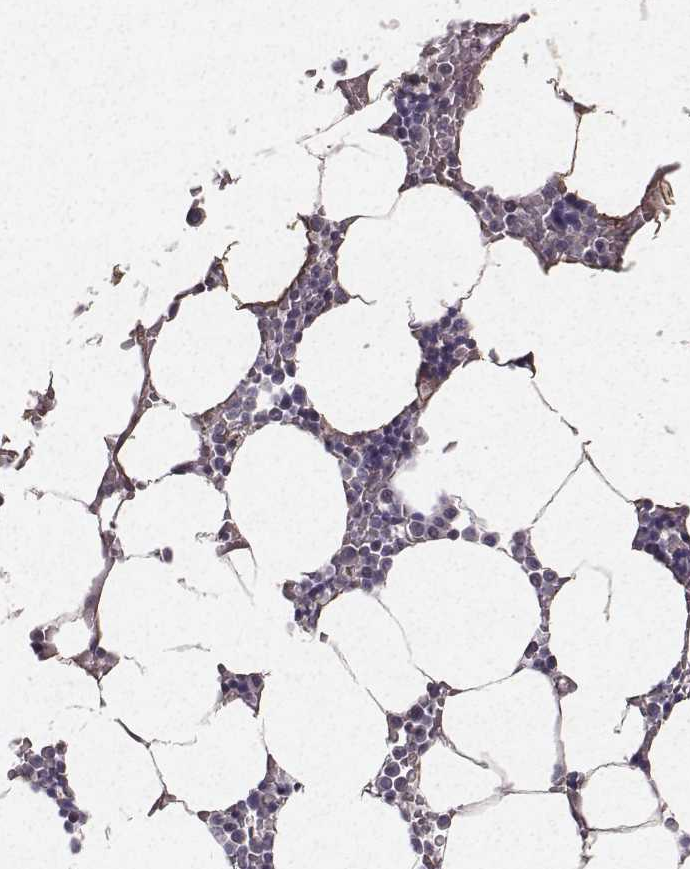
{"staining": {"intensity": "negative", "quantity": "none", "location": "none"}, "tissue": "bone marrow", "cell_type": "Hematopoietic cells", "image_type": "normal", "snomed": [{"axis": "morphology", "description": "Normal tissue, NOS"}, {"axis": "topography", "description": "Bone marrow"}], "caption": "The image demonstrates no significant expression in hematopoietic cells of bone marrow. (IHC, brightfield microscopy, high magnification).", "gene": "PTPRG", "patient": {"sex": "female", "age": 52}}